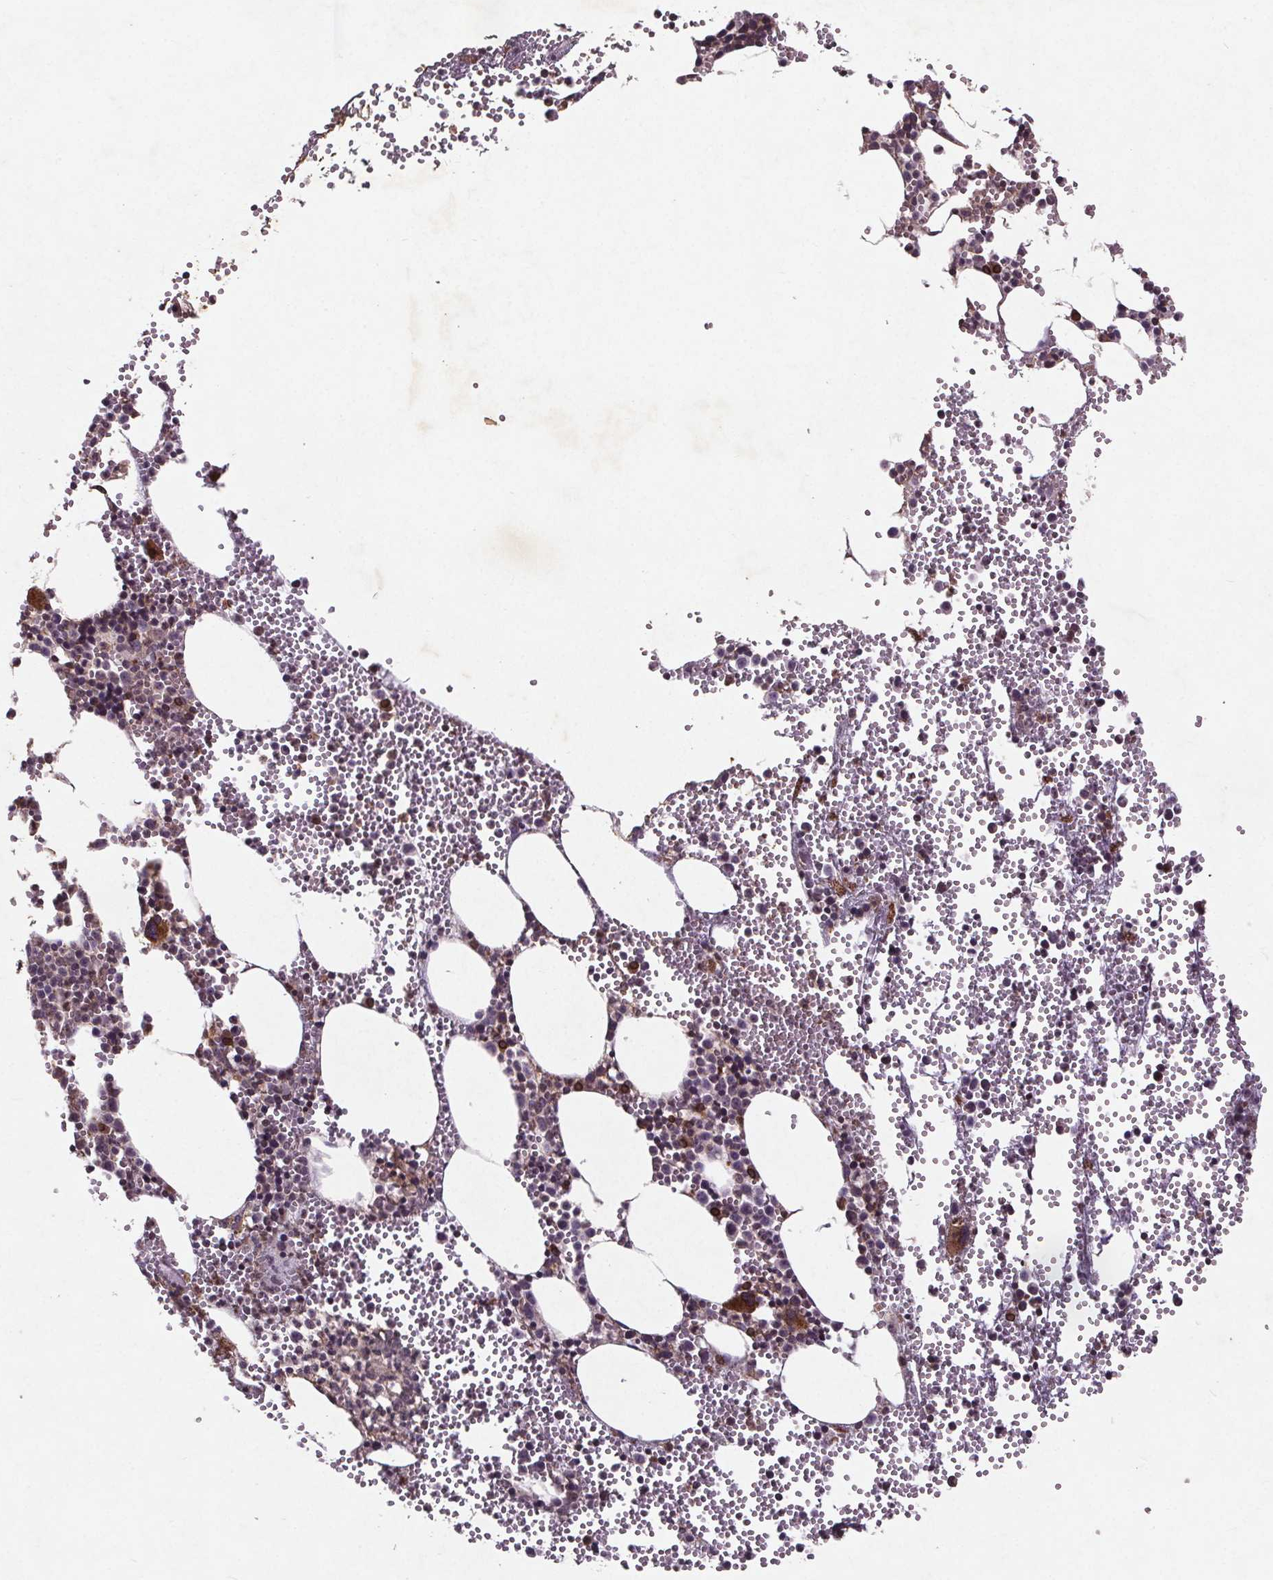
{"staining": {"intensity": "moderate", "quantity": "<25%", "location": "cytoplasmic/membranous"}, "tissue": "bone marrow", "cell_type": "Hematopoietic cells", "image_type": "normal", "snomed": [{"axis": "morphology", "description": "Normal tissue, NOS"}, {"axis": "topography", "description": "Bone marrow"}], "caption": "A high-resolution photomicrograph shows IHC staining of benign bone marrow, which exhibits moderate cytoplasmic/membranous positivity in approximately <25% of hematopoietic cells. (Brightfield microscopy of DAB IHC at high magnification).", "gene": "STRN3", "patient": {"sex": "male", "age": 89}}